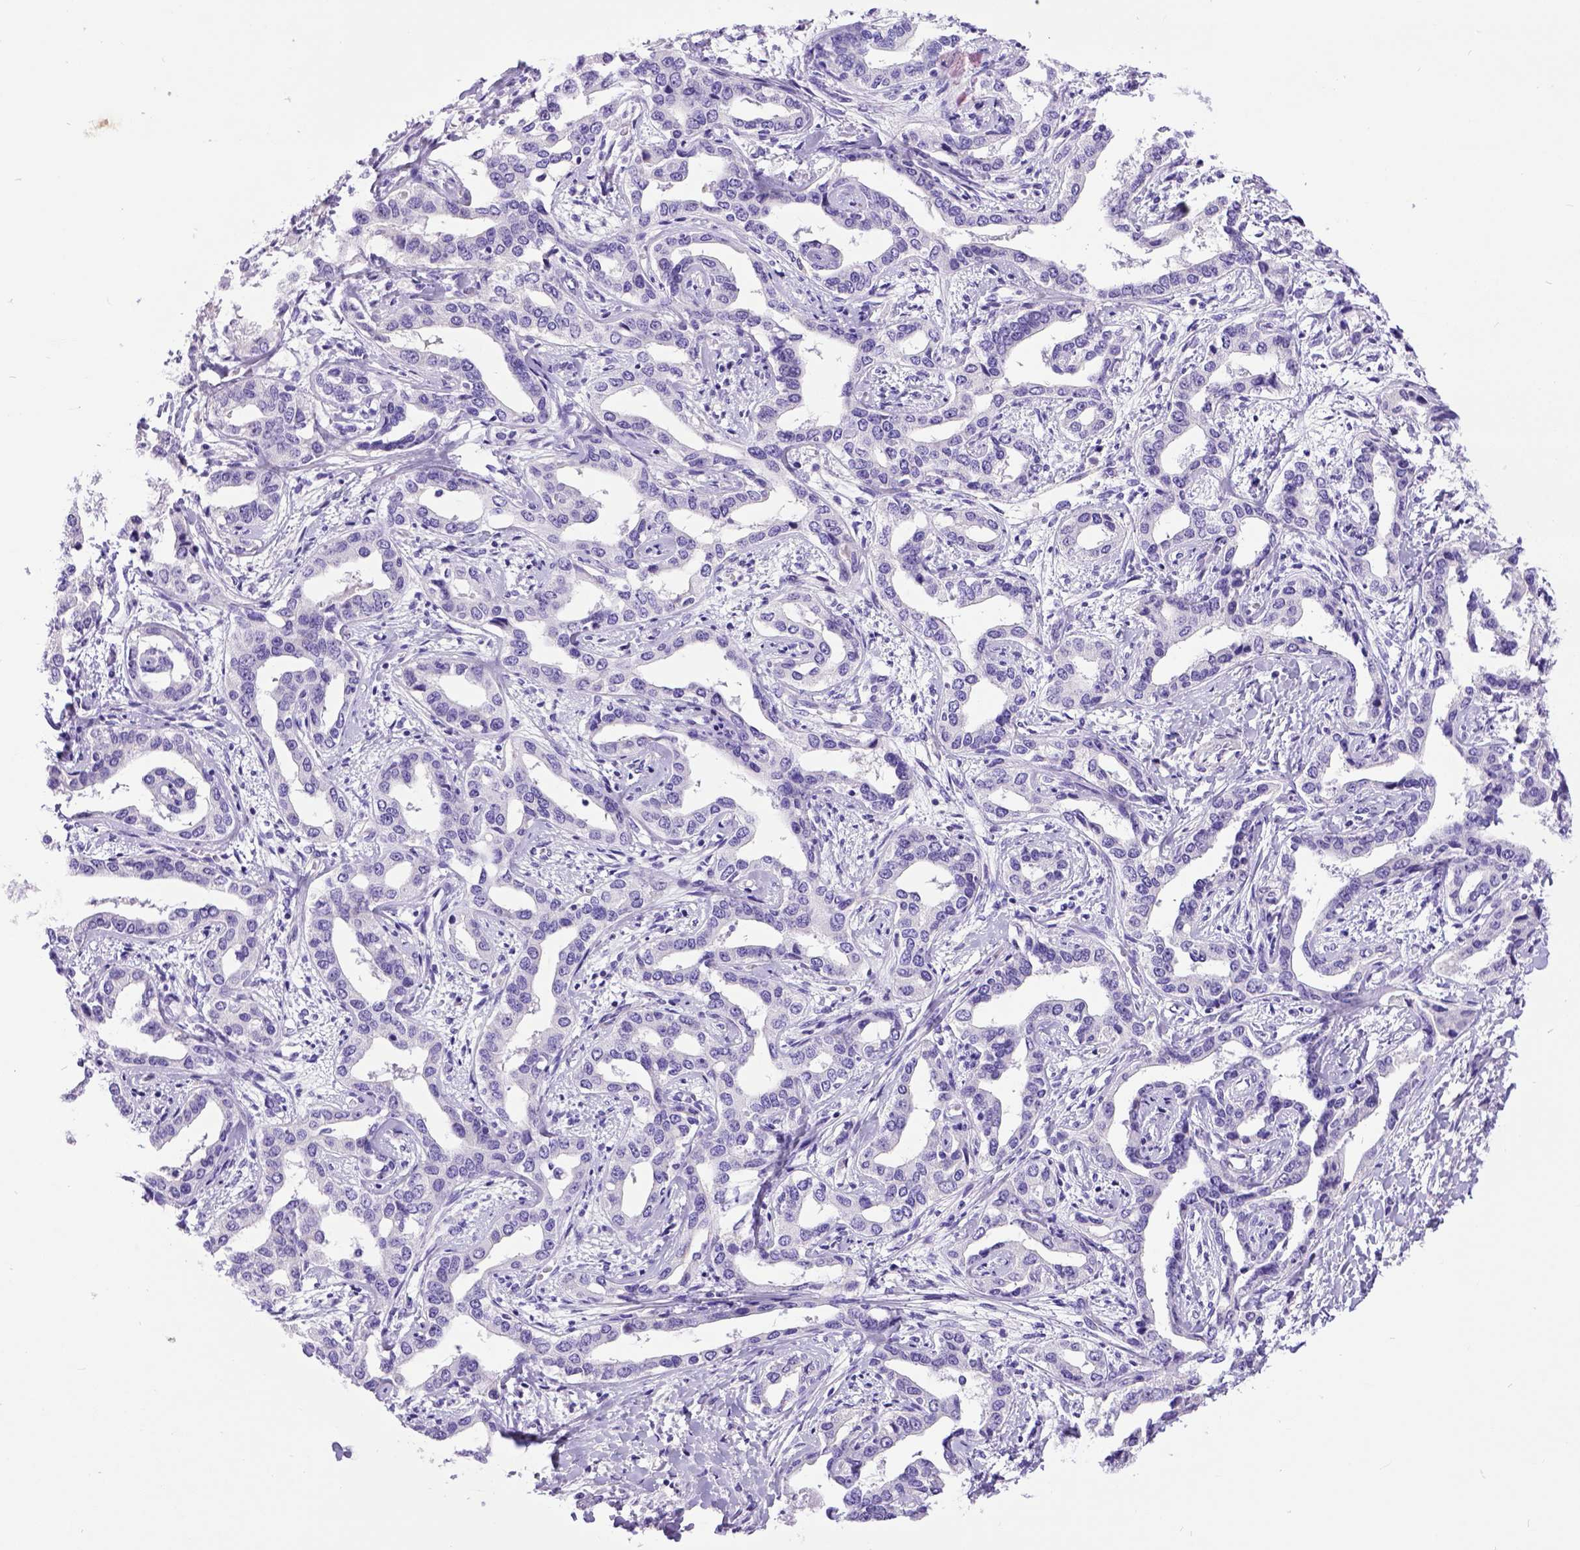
{"staining": {"intensity": "negative", "quantity": "none", "location": "none"}, "tissue": "liver cancer", "cell_type": "Tumor cells", "image_type": "cancer", "snomed": [{"axis": "morphology", "description": "Cholangiocarcinoma"}, {"axis": "topography", "description": "Liver"}], "caption": "Tumor cells show no significant staining in liver cholangiocarcinoma.", "gene": "IGF2", "patient": {"sex": "male", "age": 59}}